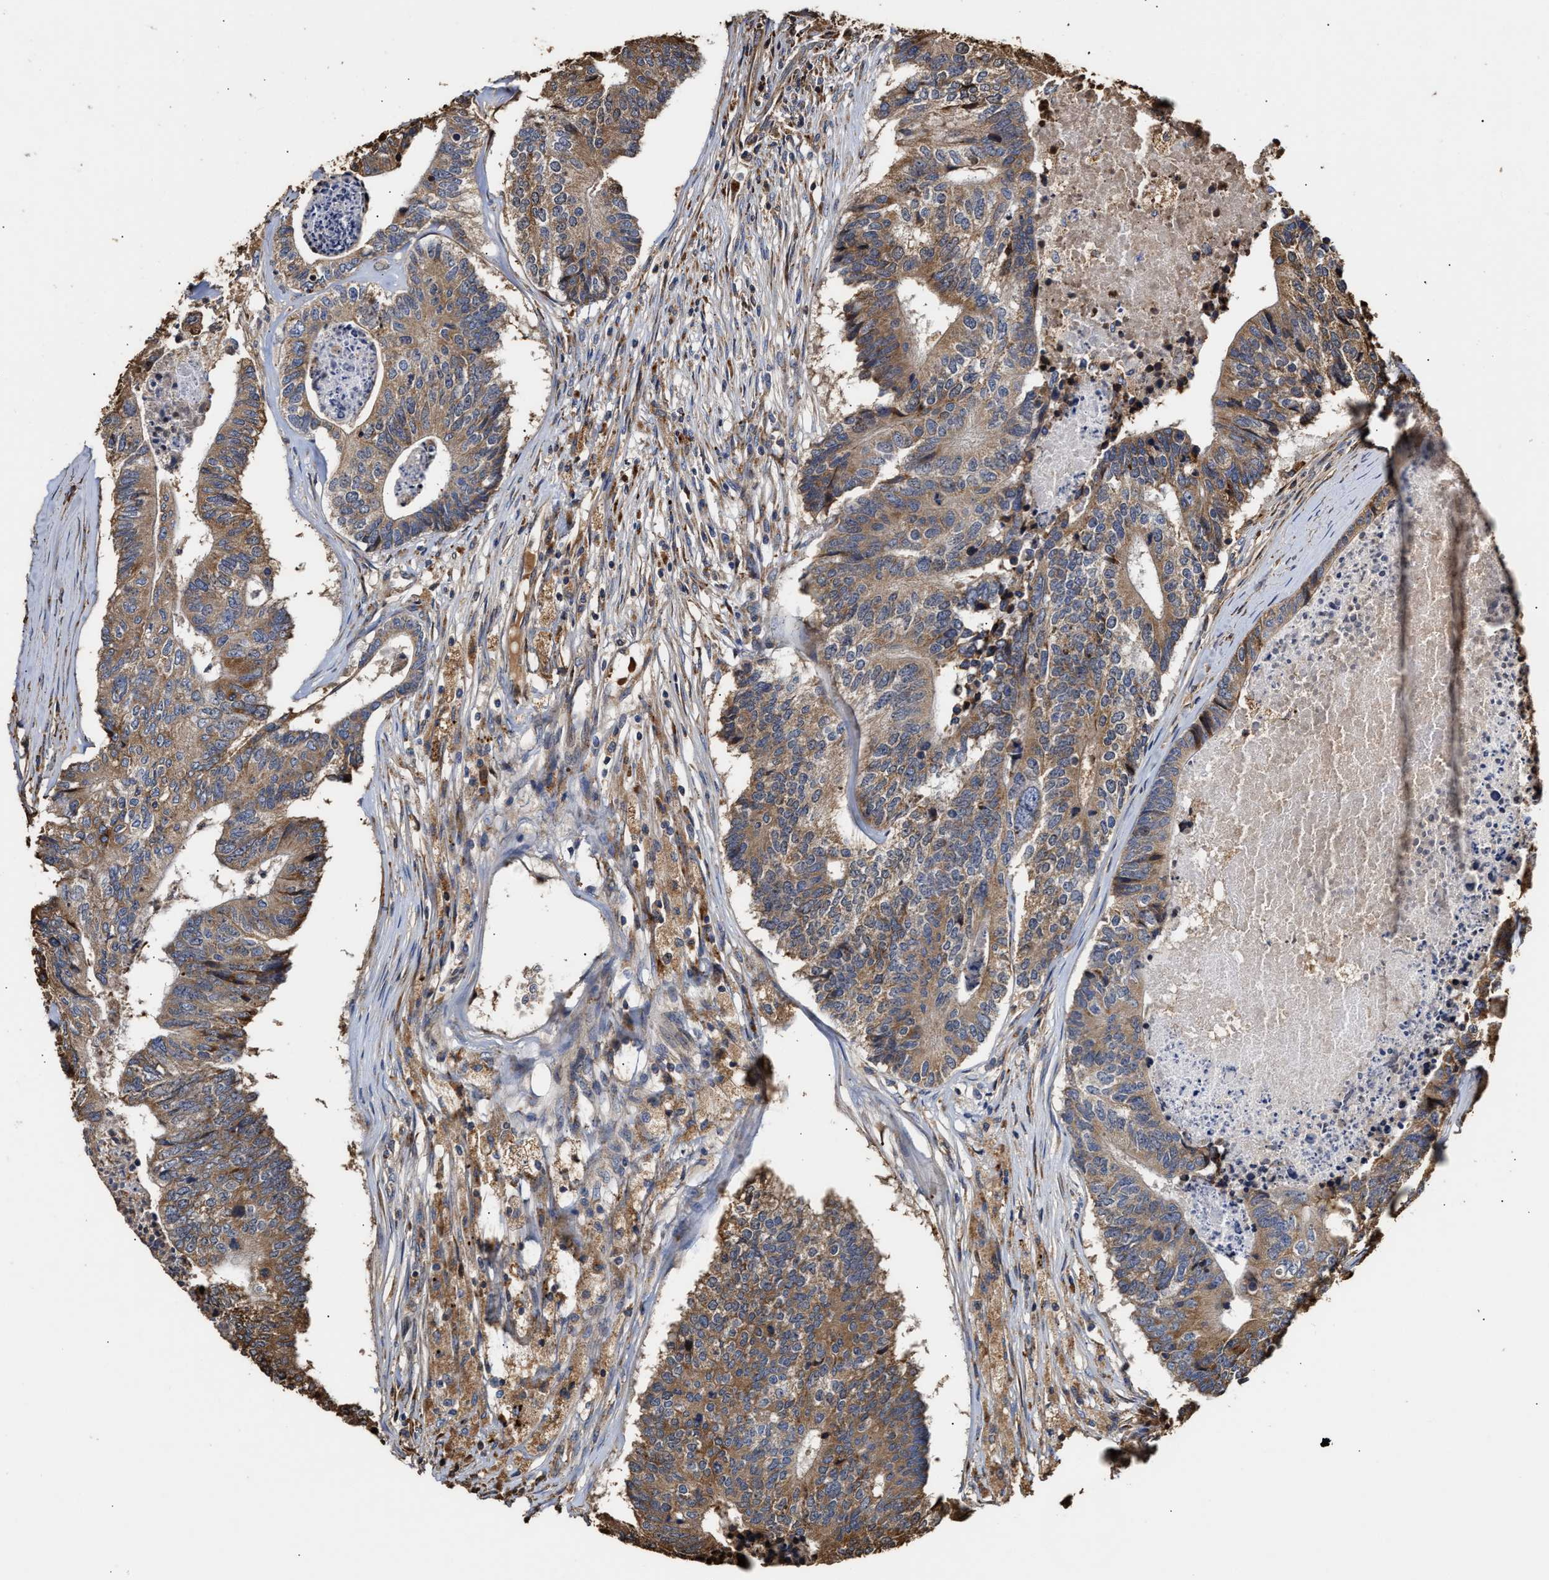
{"staining": {"intensity": "moderate", "quantity": ">75%", "location": "cytoplasmic/membranous"}, "tissue": "colorectal cancer", "cell_type": "Tumor cells", "image_type": "cancer", "snomed": [{"axis": "morphology", "description": "Adenocarcinoma, NOS"}, {"axis": "topography", "description": "Colon"}], "caption": "Colorectal adenocarcinoma was stained to show a protein in brown. There is medium levels of moderate cytoplasmic/membranous positivity in about >75% of tumor cells.", "gene": "GOSR1", "patient": {"sex": "female", "age": 67}}